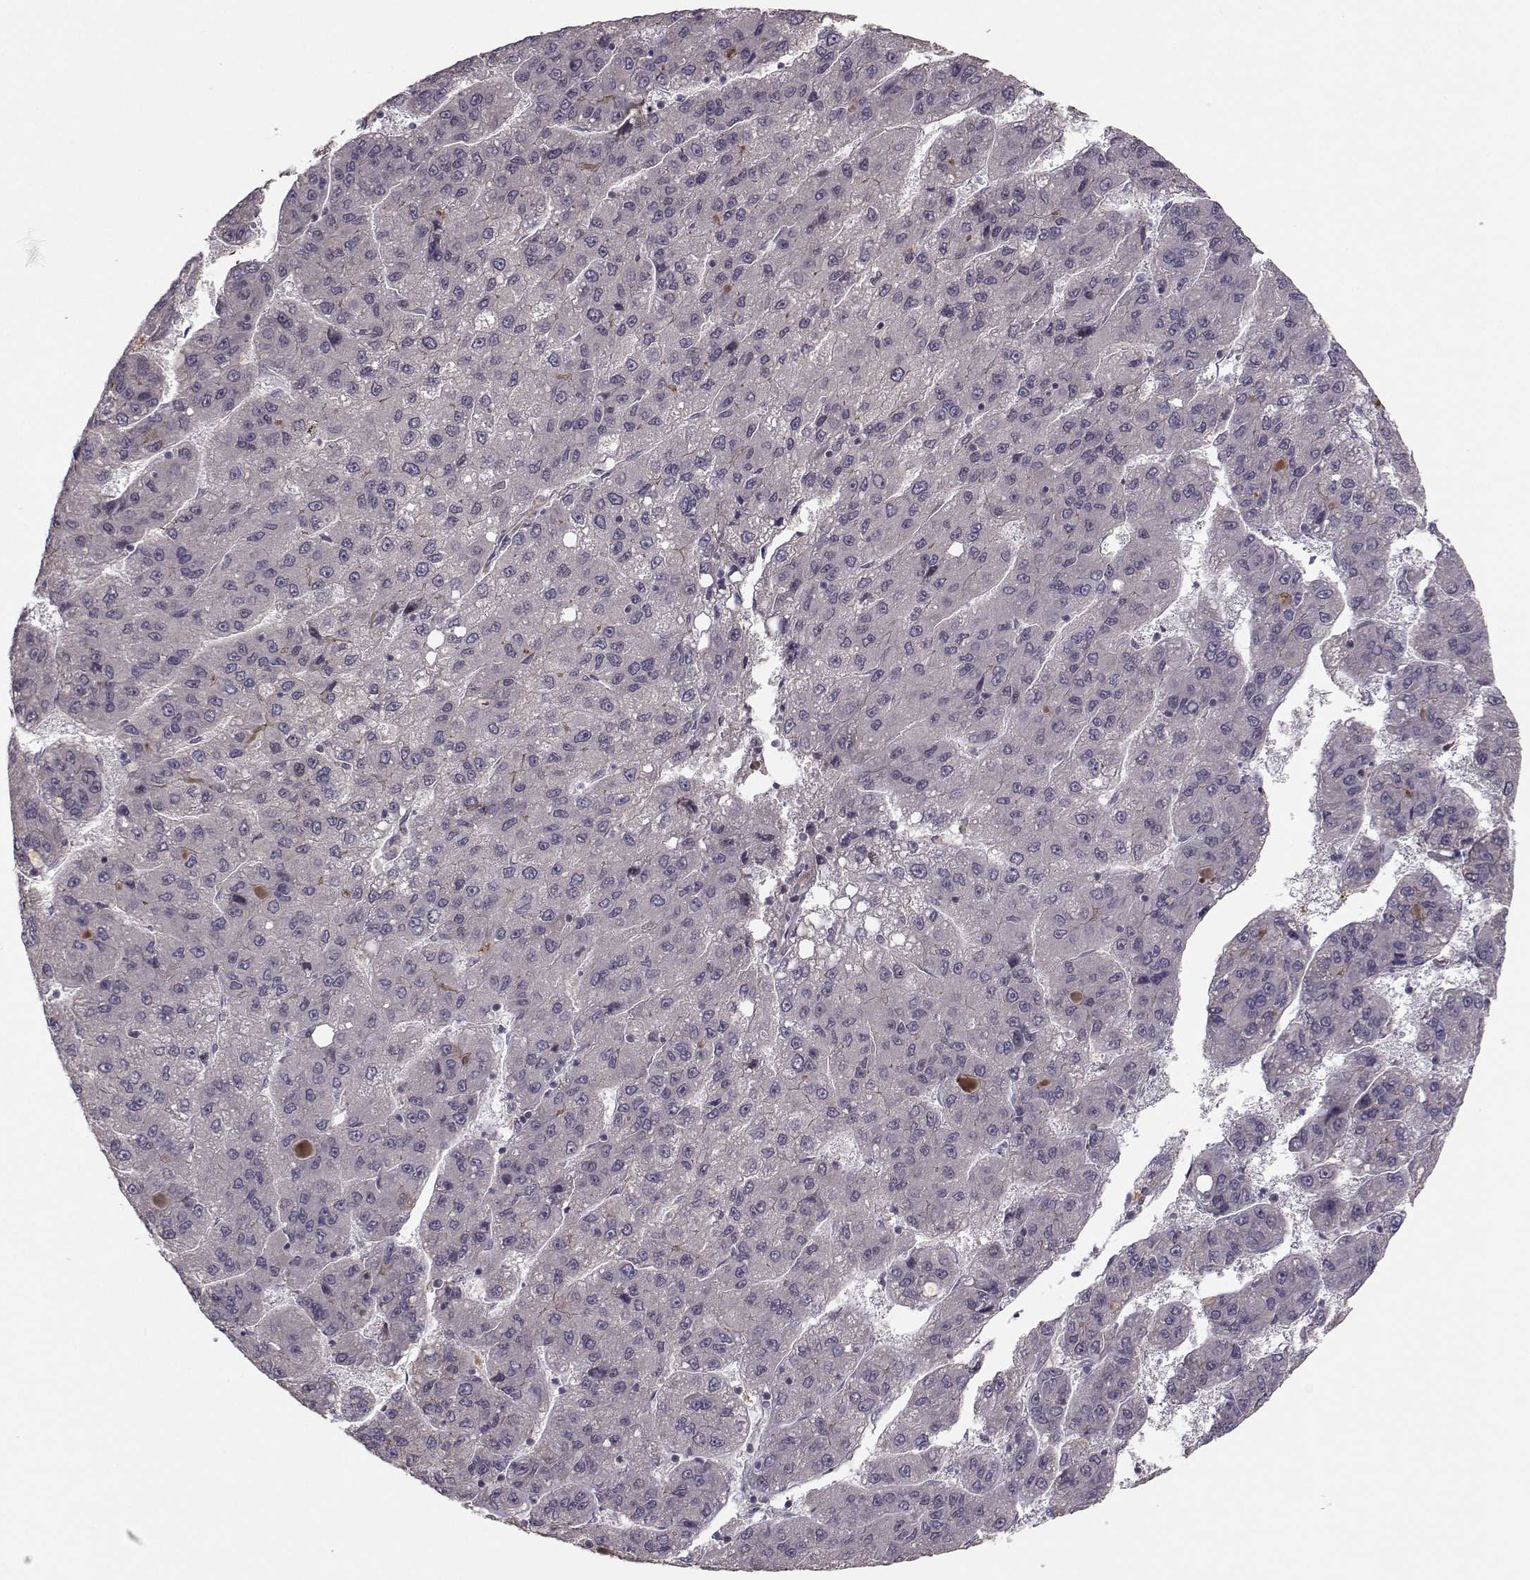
{"staining": {"intensity": "weak", "quantity": "<25%", "location": "cytoplasmic/membranous"}, "tissue": "liver cancer", "cell_type": "Tumor cells", "image_type": "cancer", "snomed": [{"axis": "morphology", "description": "Carcinoma, Hepatocellular, NOS"}, {"axis": "topography", "description": "Liver"}], "caption": "Human liver hepatocellular carcinoma stained for a protein using immunohistochemistry (IHC) displays no positivity in tumor cells.", "gene": "PLEKHG3", "patient": {"sex": "female", "age": 82}}